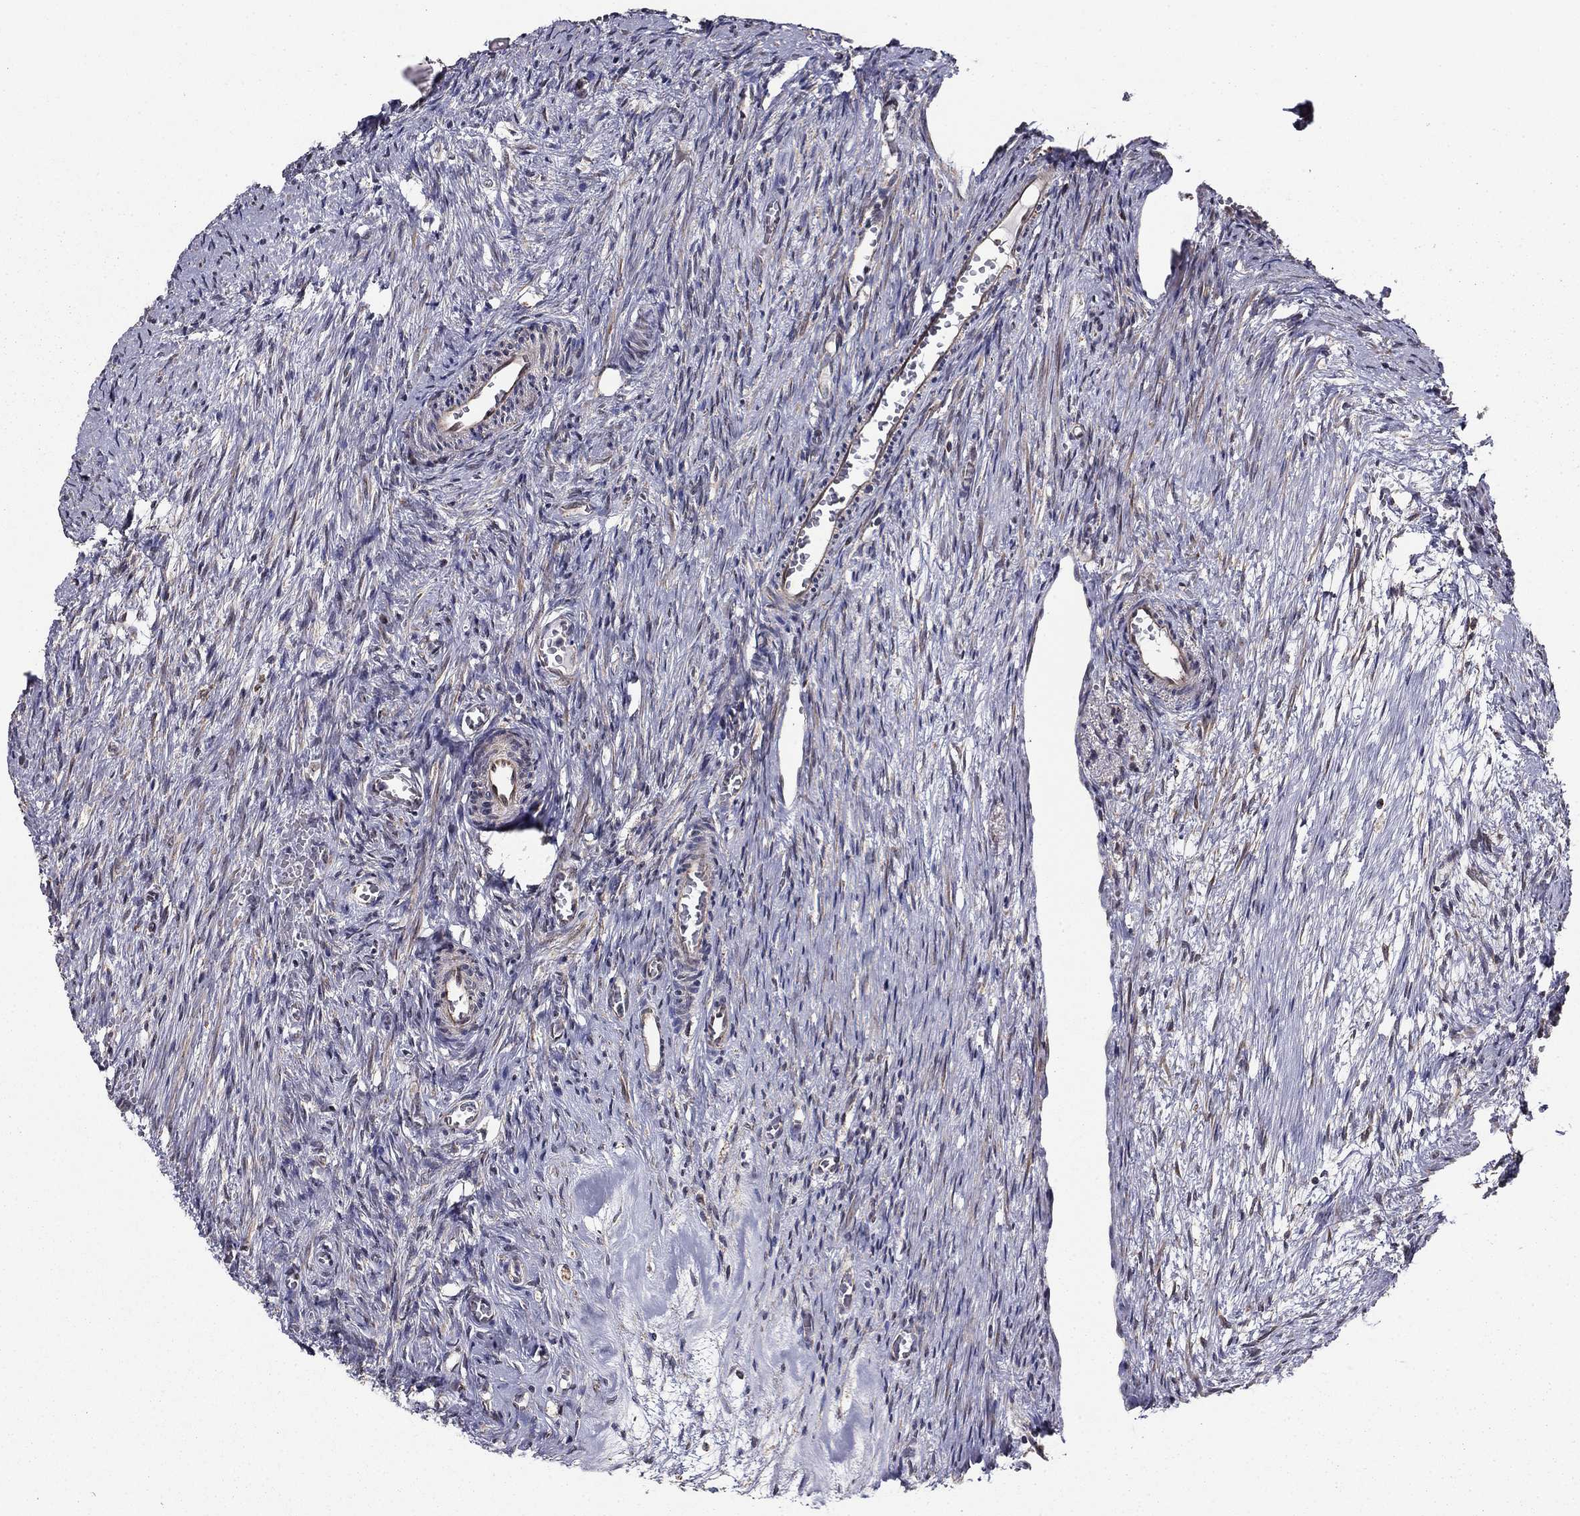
{"staining": {"intensity": "negative", "quantity": "none", "location": "none"}, "tissue": "ovary", "cell_type": "Ovarian stroma cells", "image_type": "normal", "snomed": [{"axis": "morphology", "description": "Normal tissue, NOS"}, {"axis": "topography", "description": "Ovary"}], "caption": "Immunohistochemistry micrograph of benign human ovary stained for a protein (brown), which demonstrates no positivity in ovarian stroma cells.", "gene": "NKIRAS1", "patient": {"sex": "female", "age": 39}}